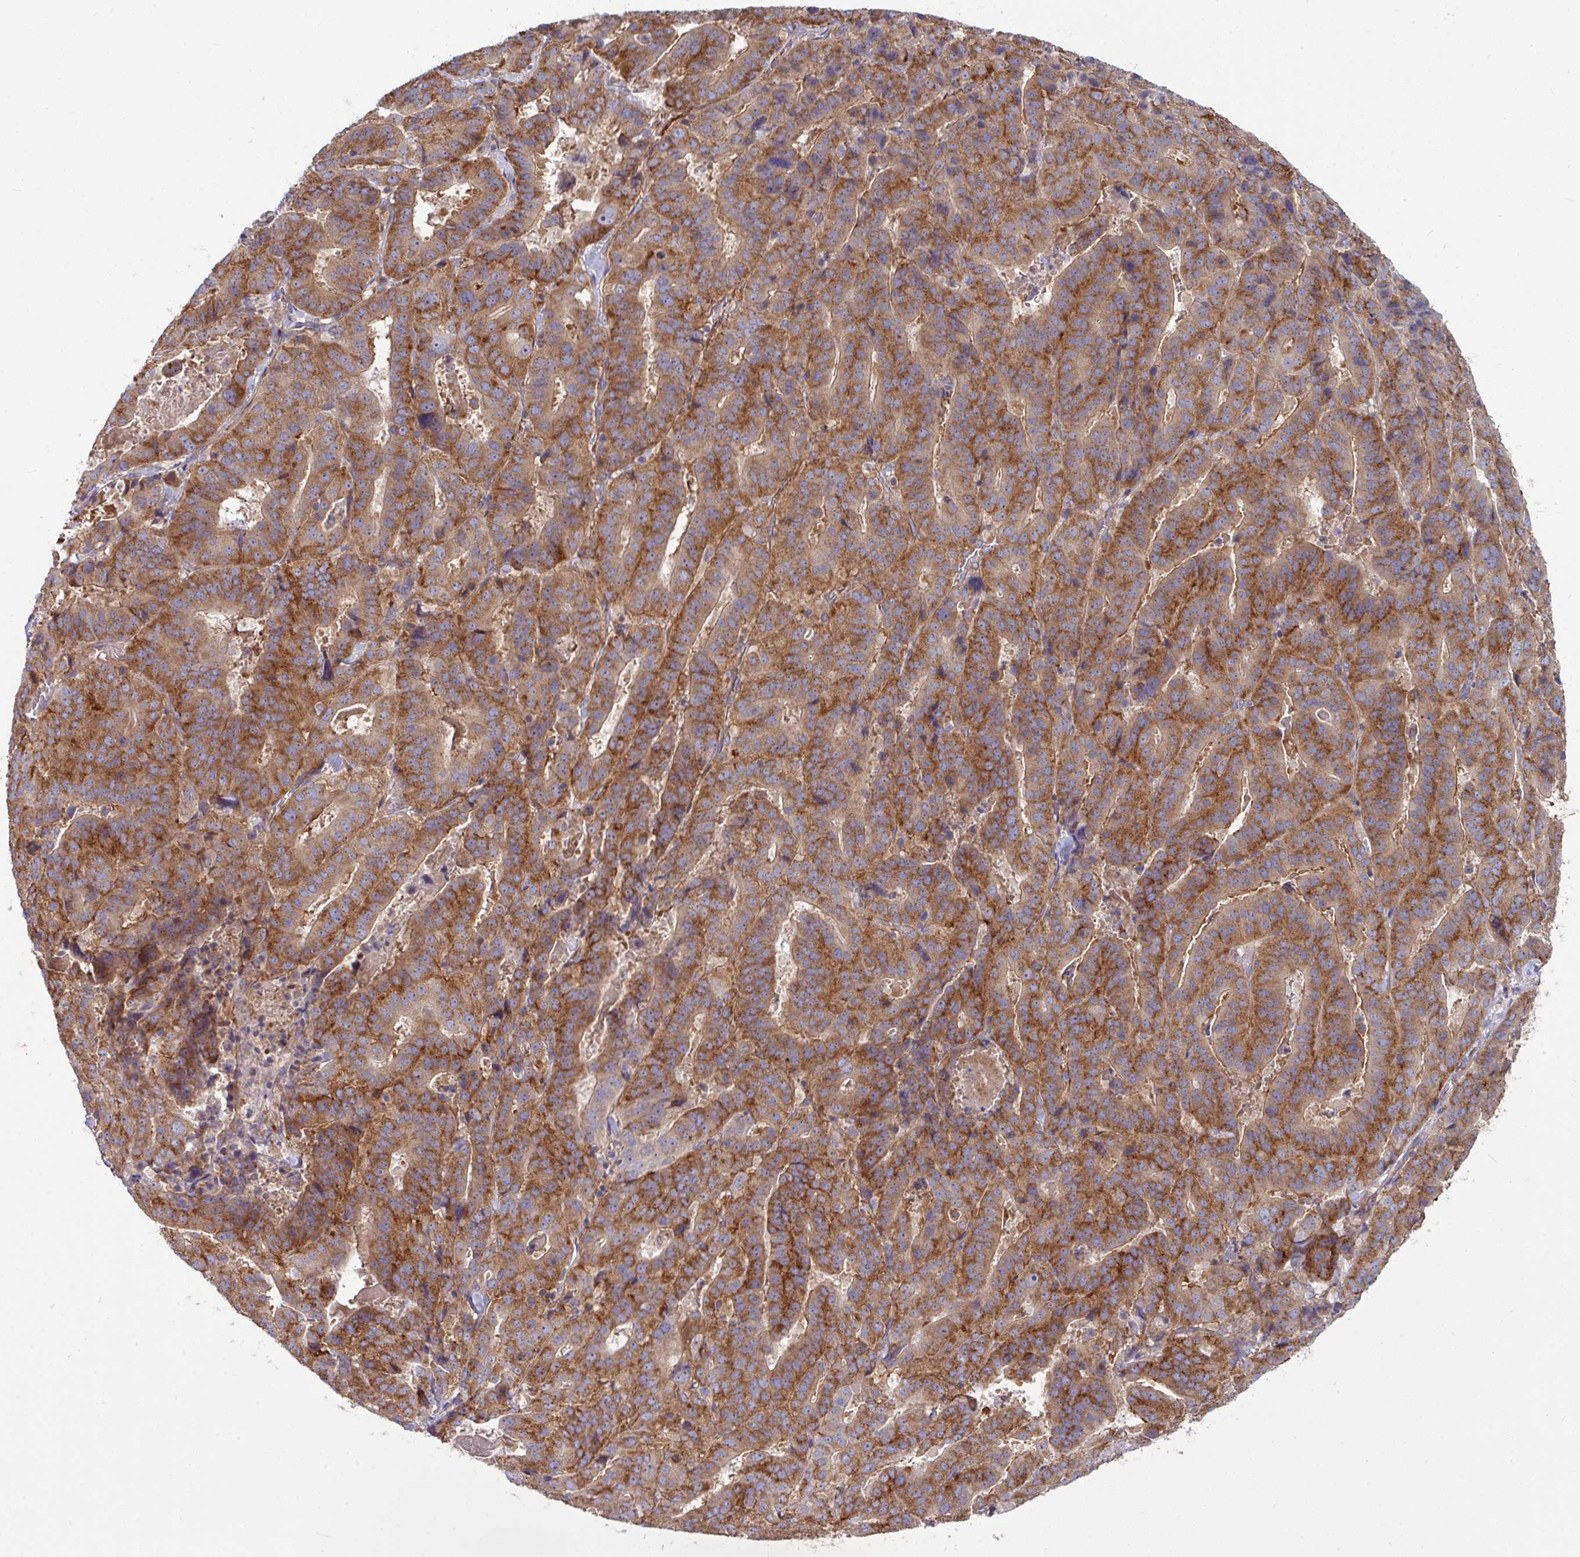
{"staining": {"intensity": "strong", "quantity": ">75%", "location": "cytoplasmic/membranous"}, "tissue": "stomach cancer", "cell_type": "Tumor cells", "image_type": "cancer", "snomed": [{"axis": "morphology", "description": "Adenocarcinoma, NOS"}, {"axis": "topography", "description": "Stomach"}], "caption": "Strong cytoplasmic/membranous protein staining is seen in about >75% of tumor cells in stomach adenocarcinoma.", "gene": "LSM12", "patient": {"sex": "male", "age": 48}}